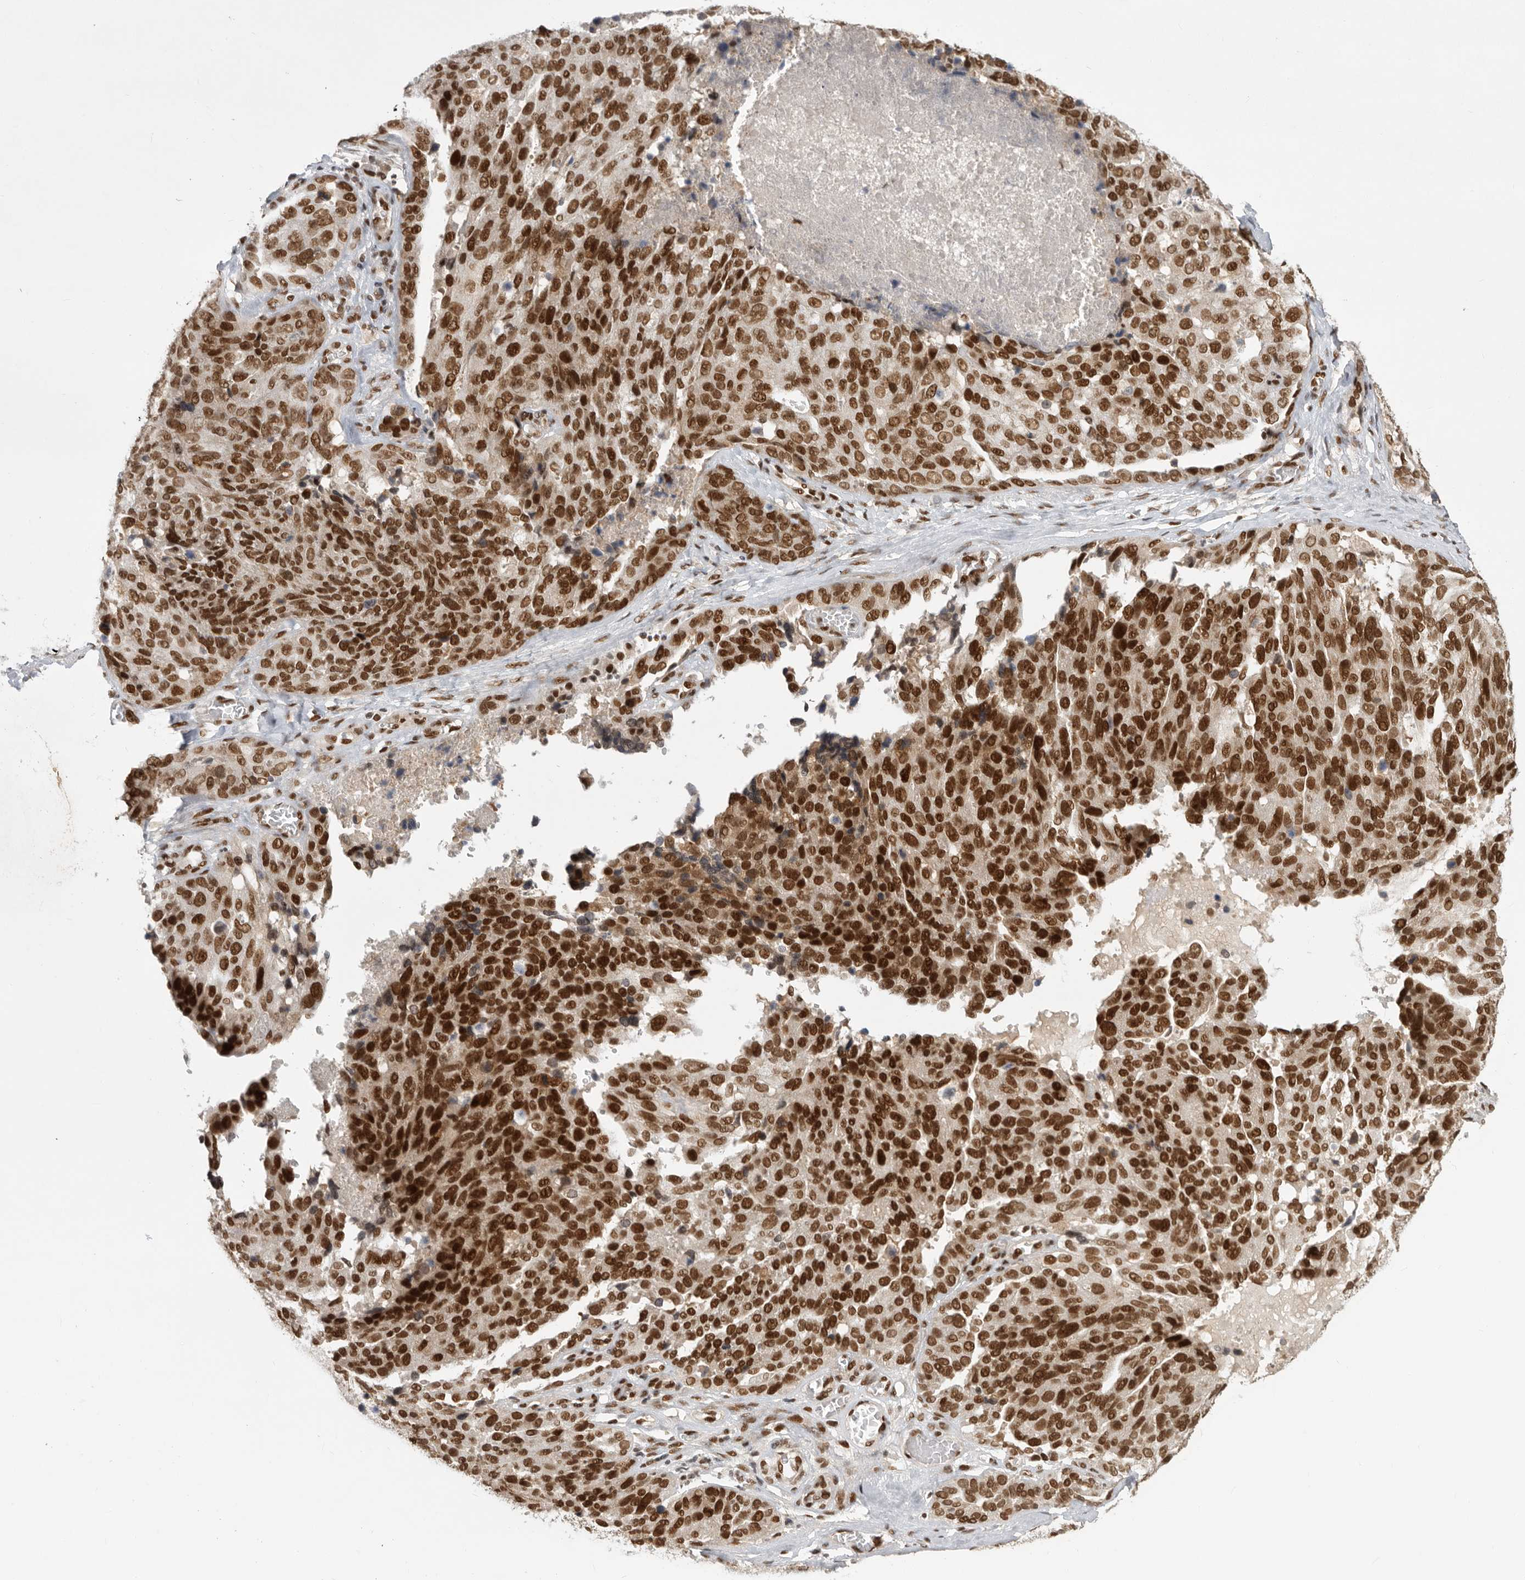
{"staining": {"intensity": "strong", "quantity": ">75%", "location": "nuclear"}, "tissue": "ovarian cancer", "cell_type": "Tumor cells", "image_type": "cancer", "snomed": [{"axis": "morphology", "description": "Cystadenocarcinoma, serous, NOS"}, {"axis": "topography", "description": "Ovary"}], "caption": "The histopathology image shows a brown stain indicating the presence of a protein in the nuclear of tumor cells in ovarian serous cystadenocarcinoma.", "gene": "ZNF830", "patient": {"sex": "female", "age": 44}}